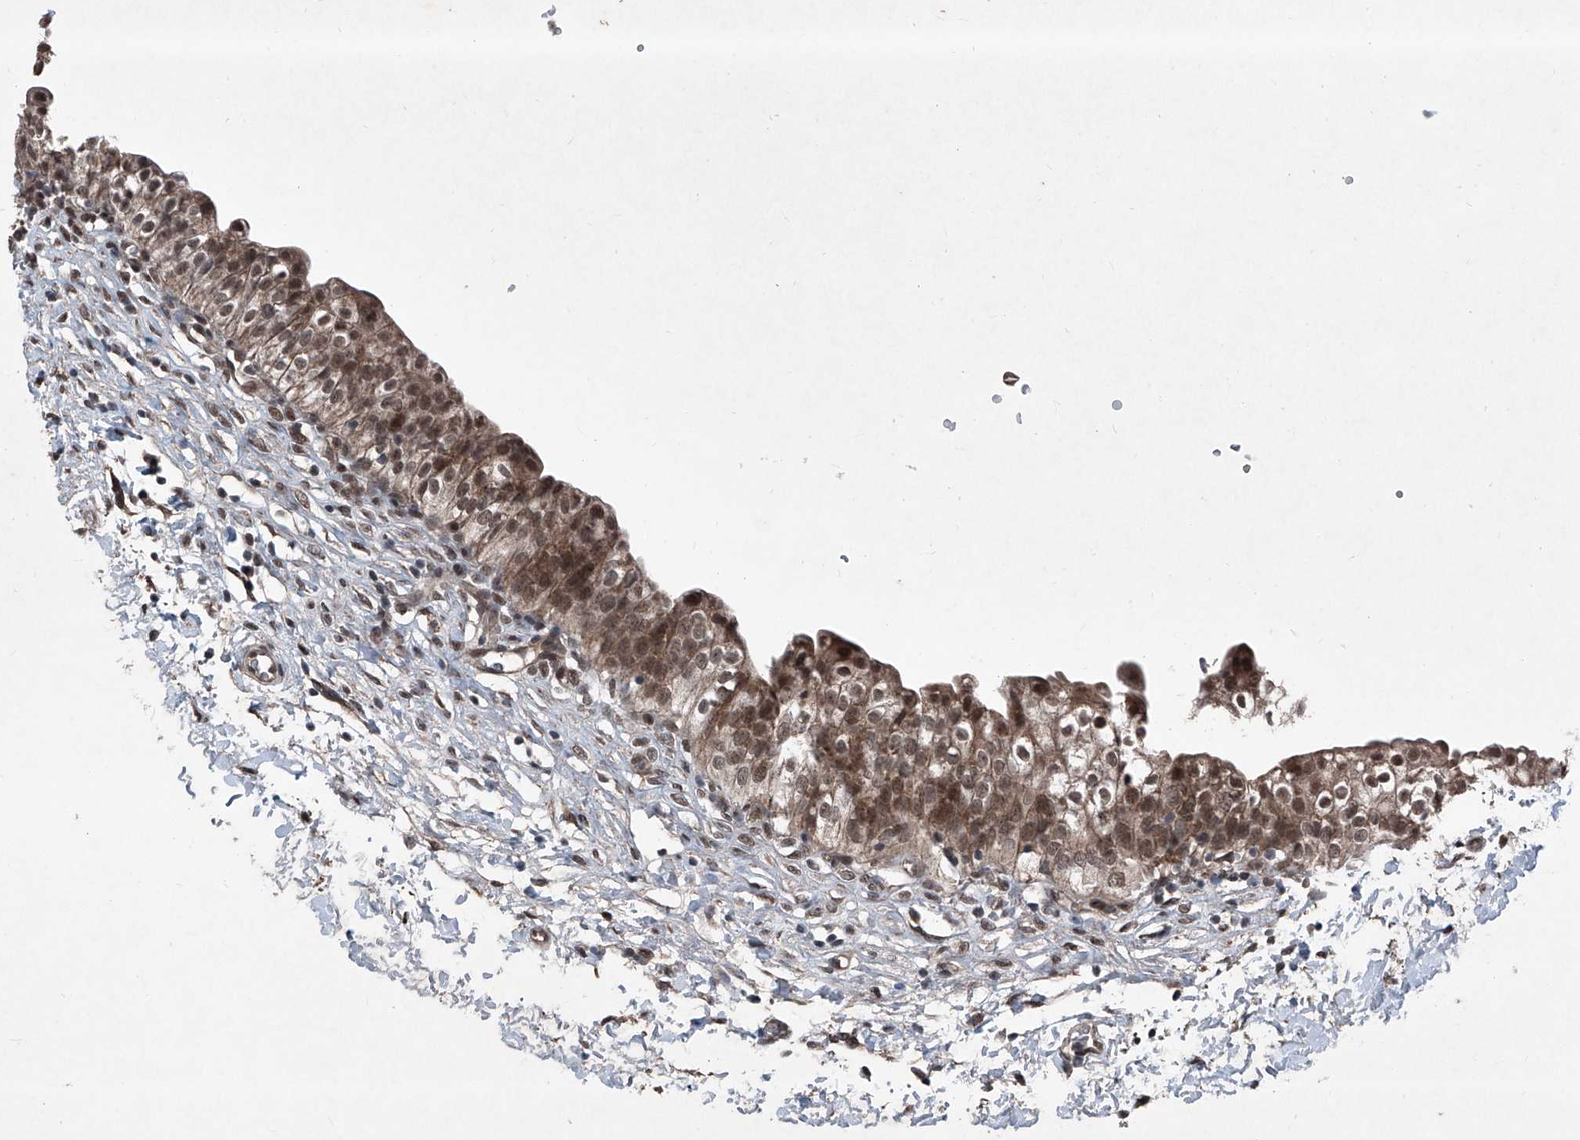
{"staining": {"intensity": "moderate", "quantity": ">75%", "location": "cytoplasmic/membranous,nuclear"}, "tissue": "urinary bladder", "cell_type": "Urothelial cells", "image_type": "normal", "snomed": [{"axis": "morphology", "description": "Normal tissue, NOS"}, {"axis": "topography", "description": "Urinary bladder"}], "caption": "Urinary bladder stained with DAB (3,3'-diaminobenzidine) immunohistochemistry (IHC) displays medium levels of moderate cytoplasmic/membranous,nuclear expression in about >75% of urothelial cells.", "gene": "COA7", "patient": {"sex": "male", "age": 55}}